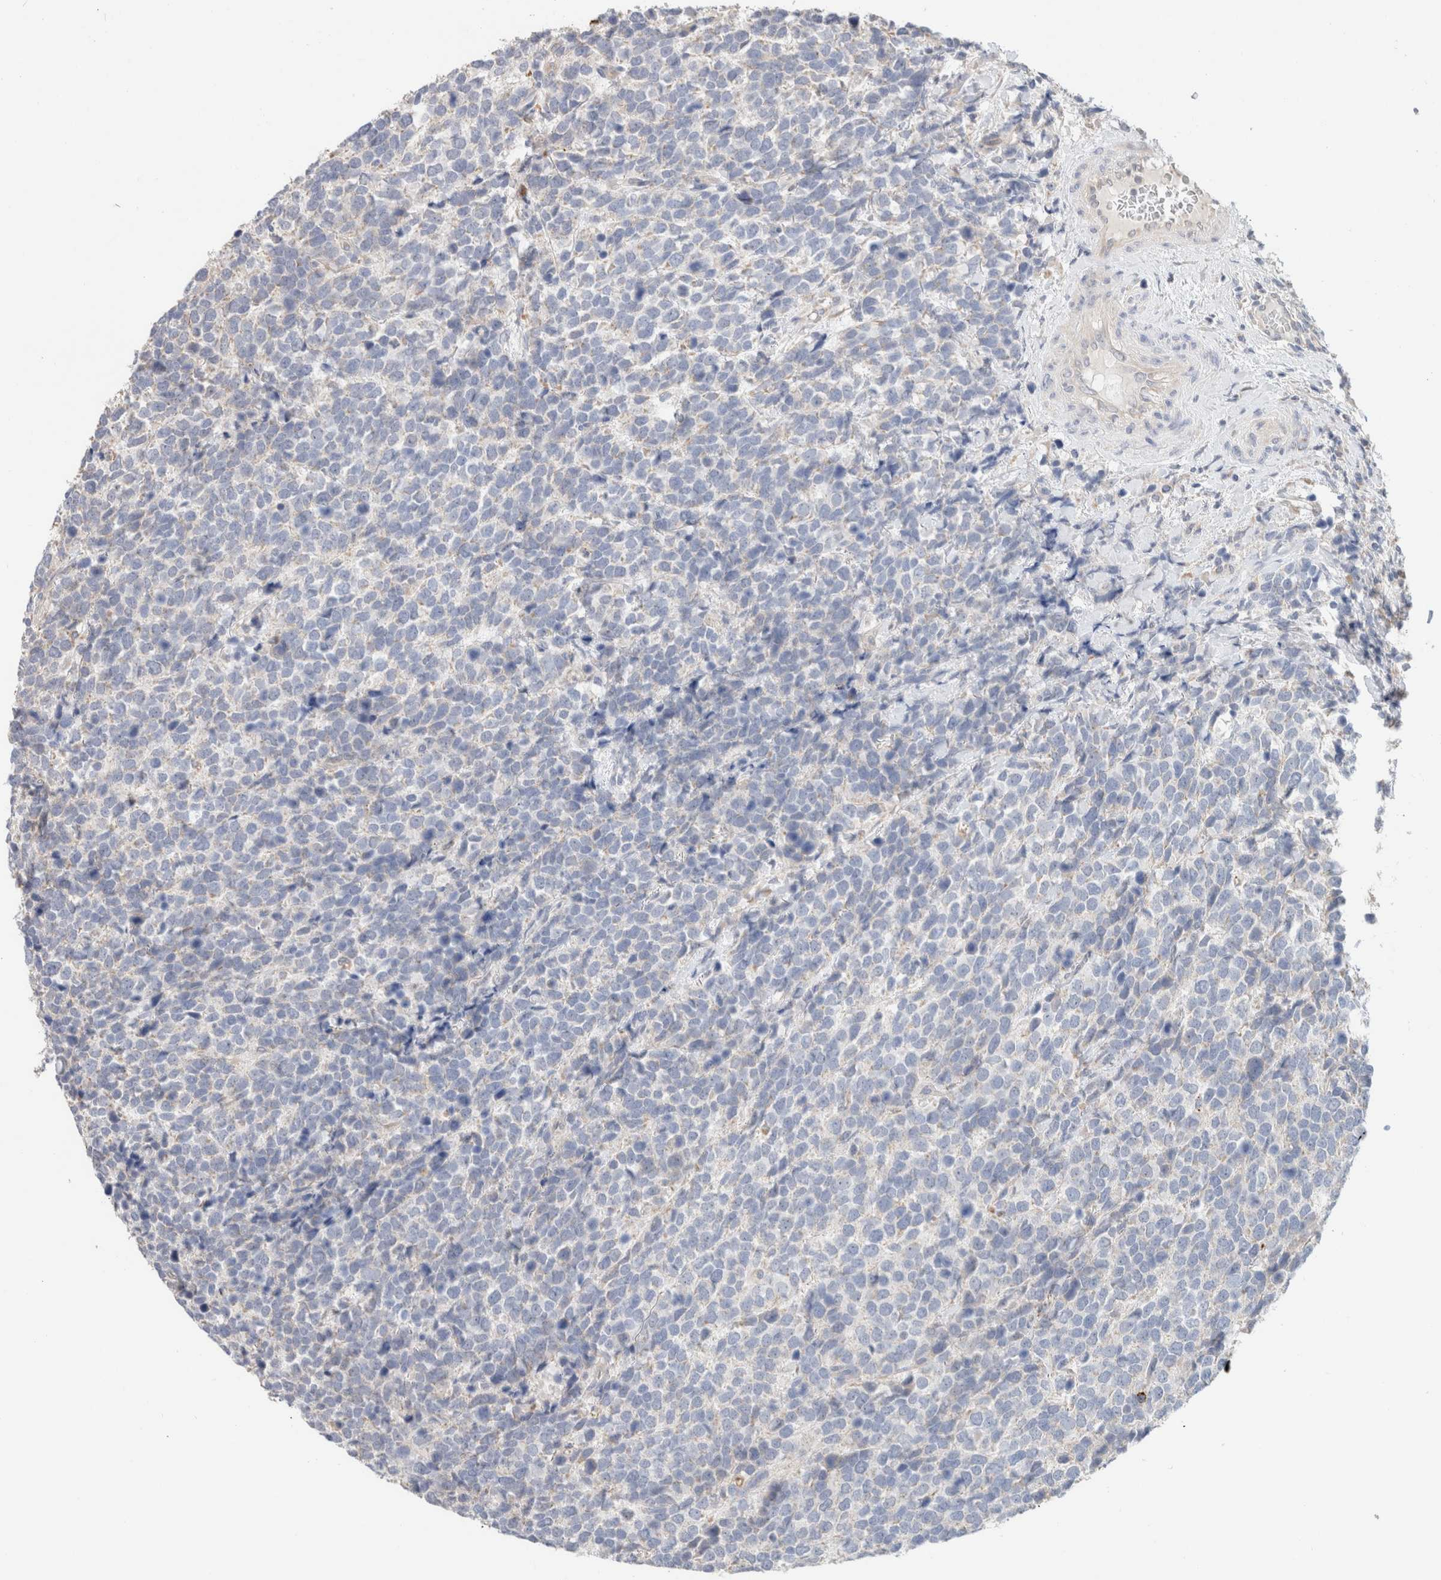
{"staining": {"intensity": "negative", "quantity": "none", "location": "none"}, "tissue": "urothelial cancer", "cell_type": "Tumor cells", "image_type": "cancer", "snomed": [{"axis": "morphology", "description": "Urothelial carcinoma, High grade"}, {"axis": "topography", "description": "Urinary bladder"}], "caption": "The image exhibits no significant expression in tumor cells of urothelial cancer.", "gene": "CA13", "patient": {"sex": "female", "age": 82}}